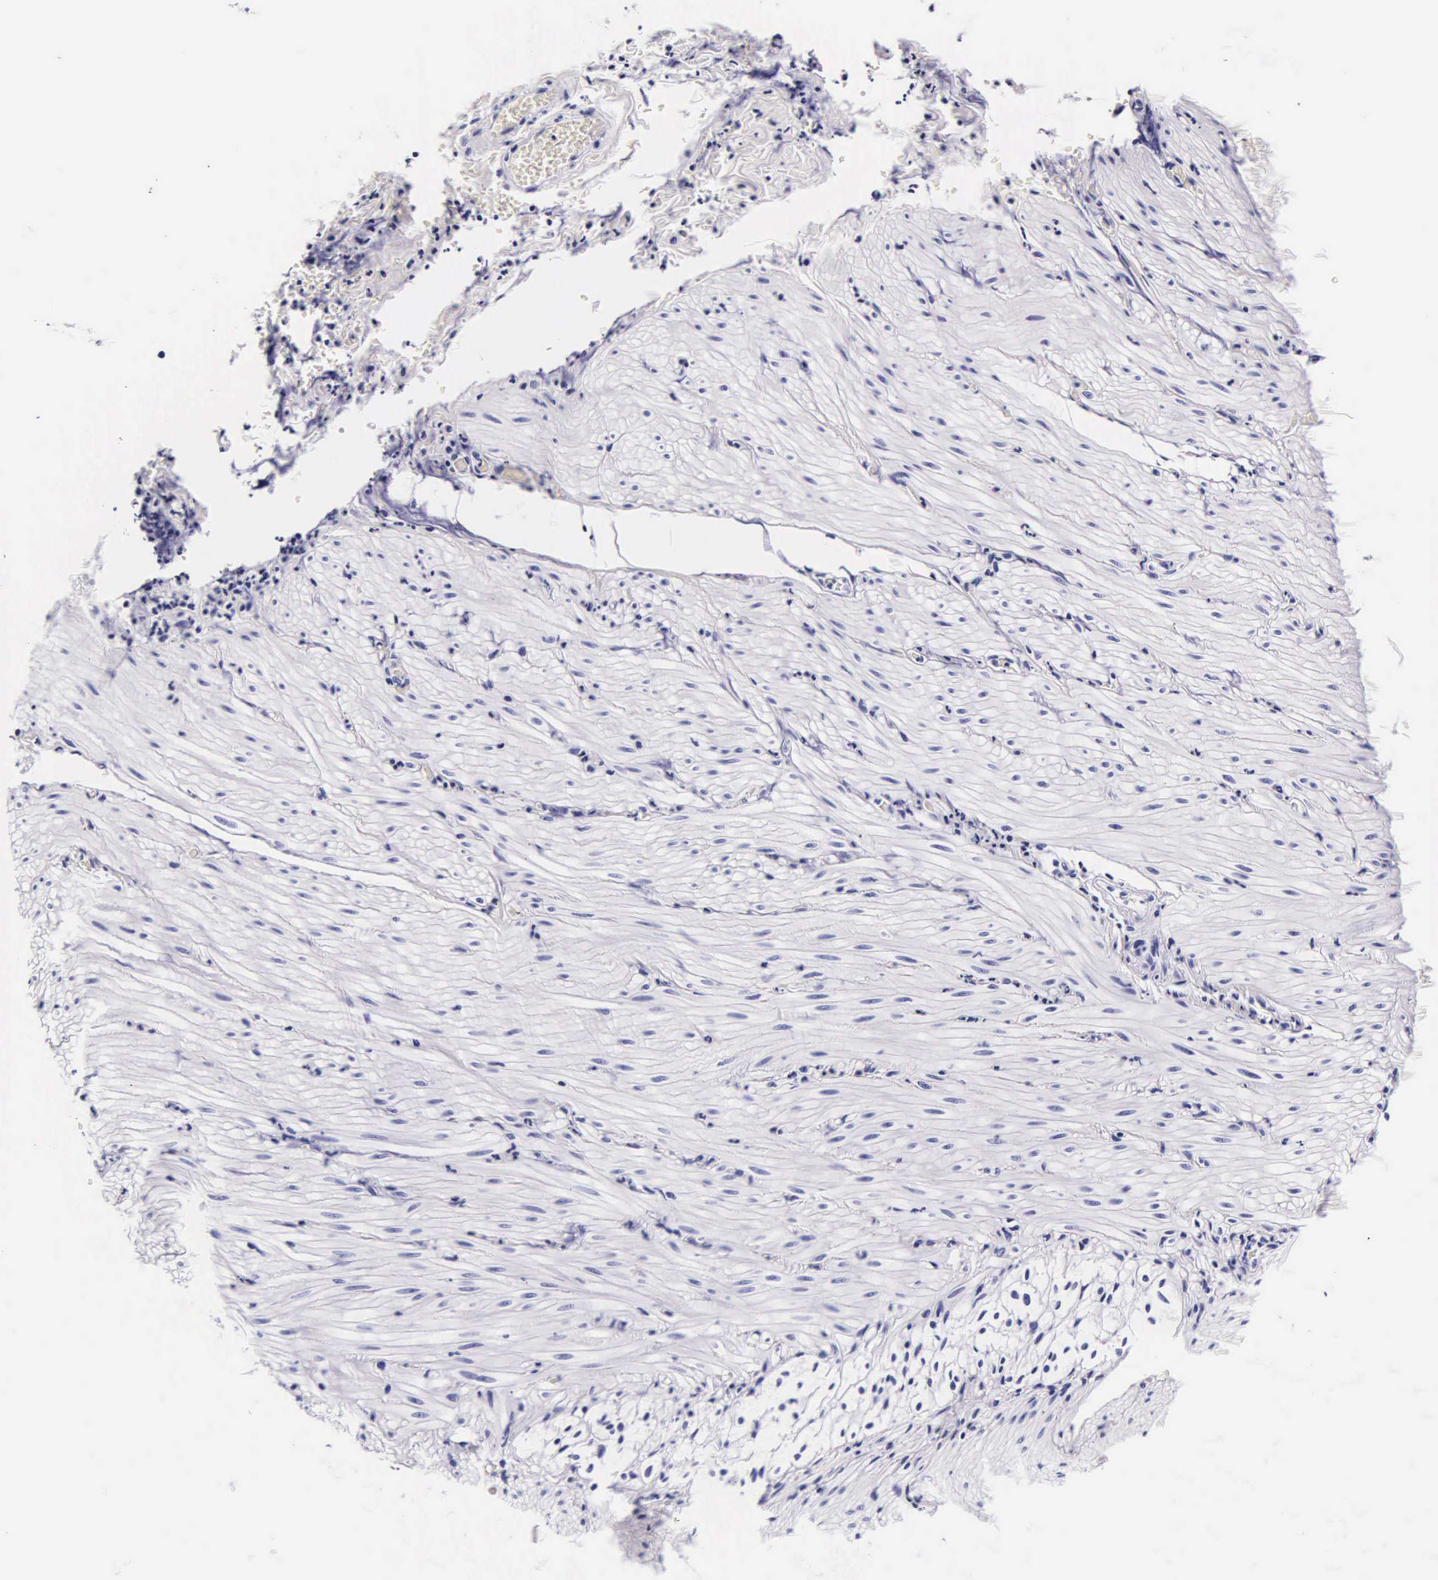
{"staining": {"intensity": "negative", "quantity": "none", "location": "none"}, "tissue": "smooth muscle", "cell_type": "Smooth muscle cells", "image_type": "normal", "snomed": [{"axis": "morphology", "description": "Normal tissue, NOS"}, {"axis": "topography", "description": "Duodenum"}], "caption": "Photomicrograph shows no protein expression in smooth muscle cells of normal smooth muscle. (Stains: DAB (3,3'-diaminobenzidine) immunohistochemistry (IHC) with hematoxylin counter stain, Microscopy: brightfield microscopy at high magnification).", "gene": "DGCR2", "patient": {"sex": "male", "age": 63}}